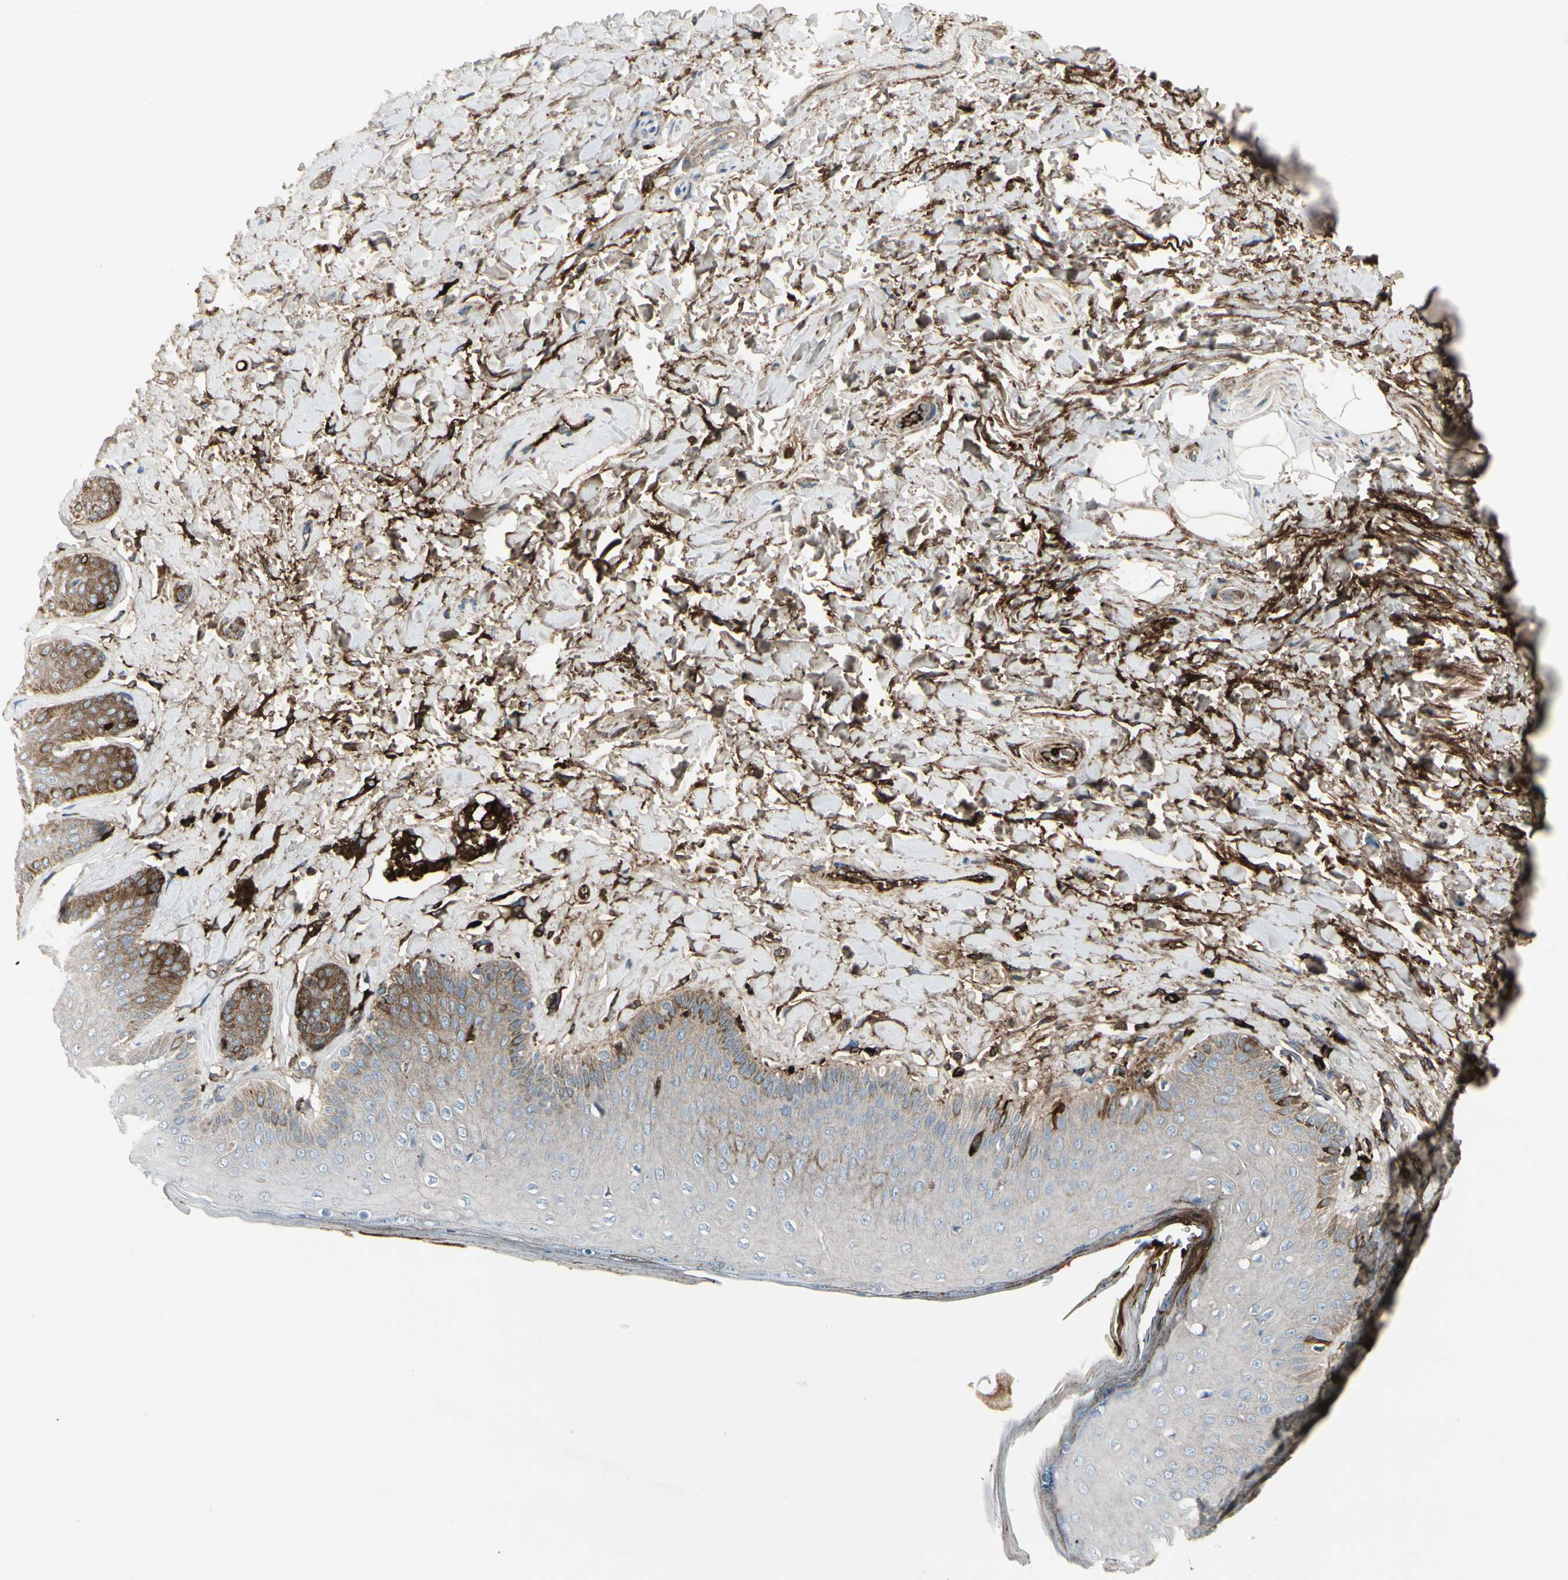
{"staining": {"intensity": "moderate", "quantity": "25%-75%", "location": "cytoplasmic/membranous"}, "tissue": "skin", "cell_type": "Epidermal cells", "image_type": "normal", "snomed": [{"axis": "morphology", "description": "Normal tissue, NOS"}, {"axis": "topography", "description": "Anal"}], "caption": "Immunohistochemical staining of unremarkable skin shows 25%-75% levels of moderate cytoplasmic/membranous protein staining in approximately 25%-75% of epidermal cells.", "gene": "IGHG1", "patient": {"sex": "male", "age": 69}}